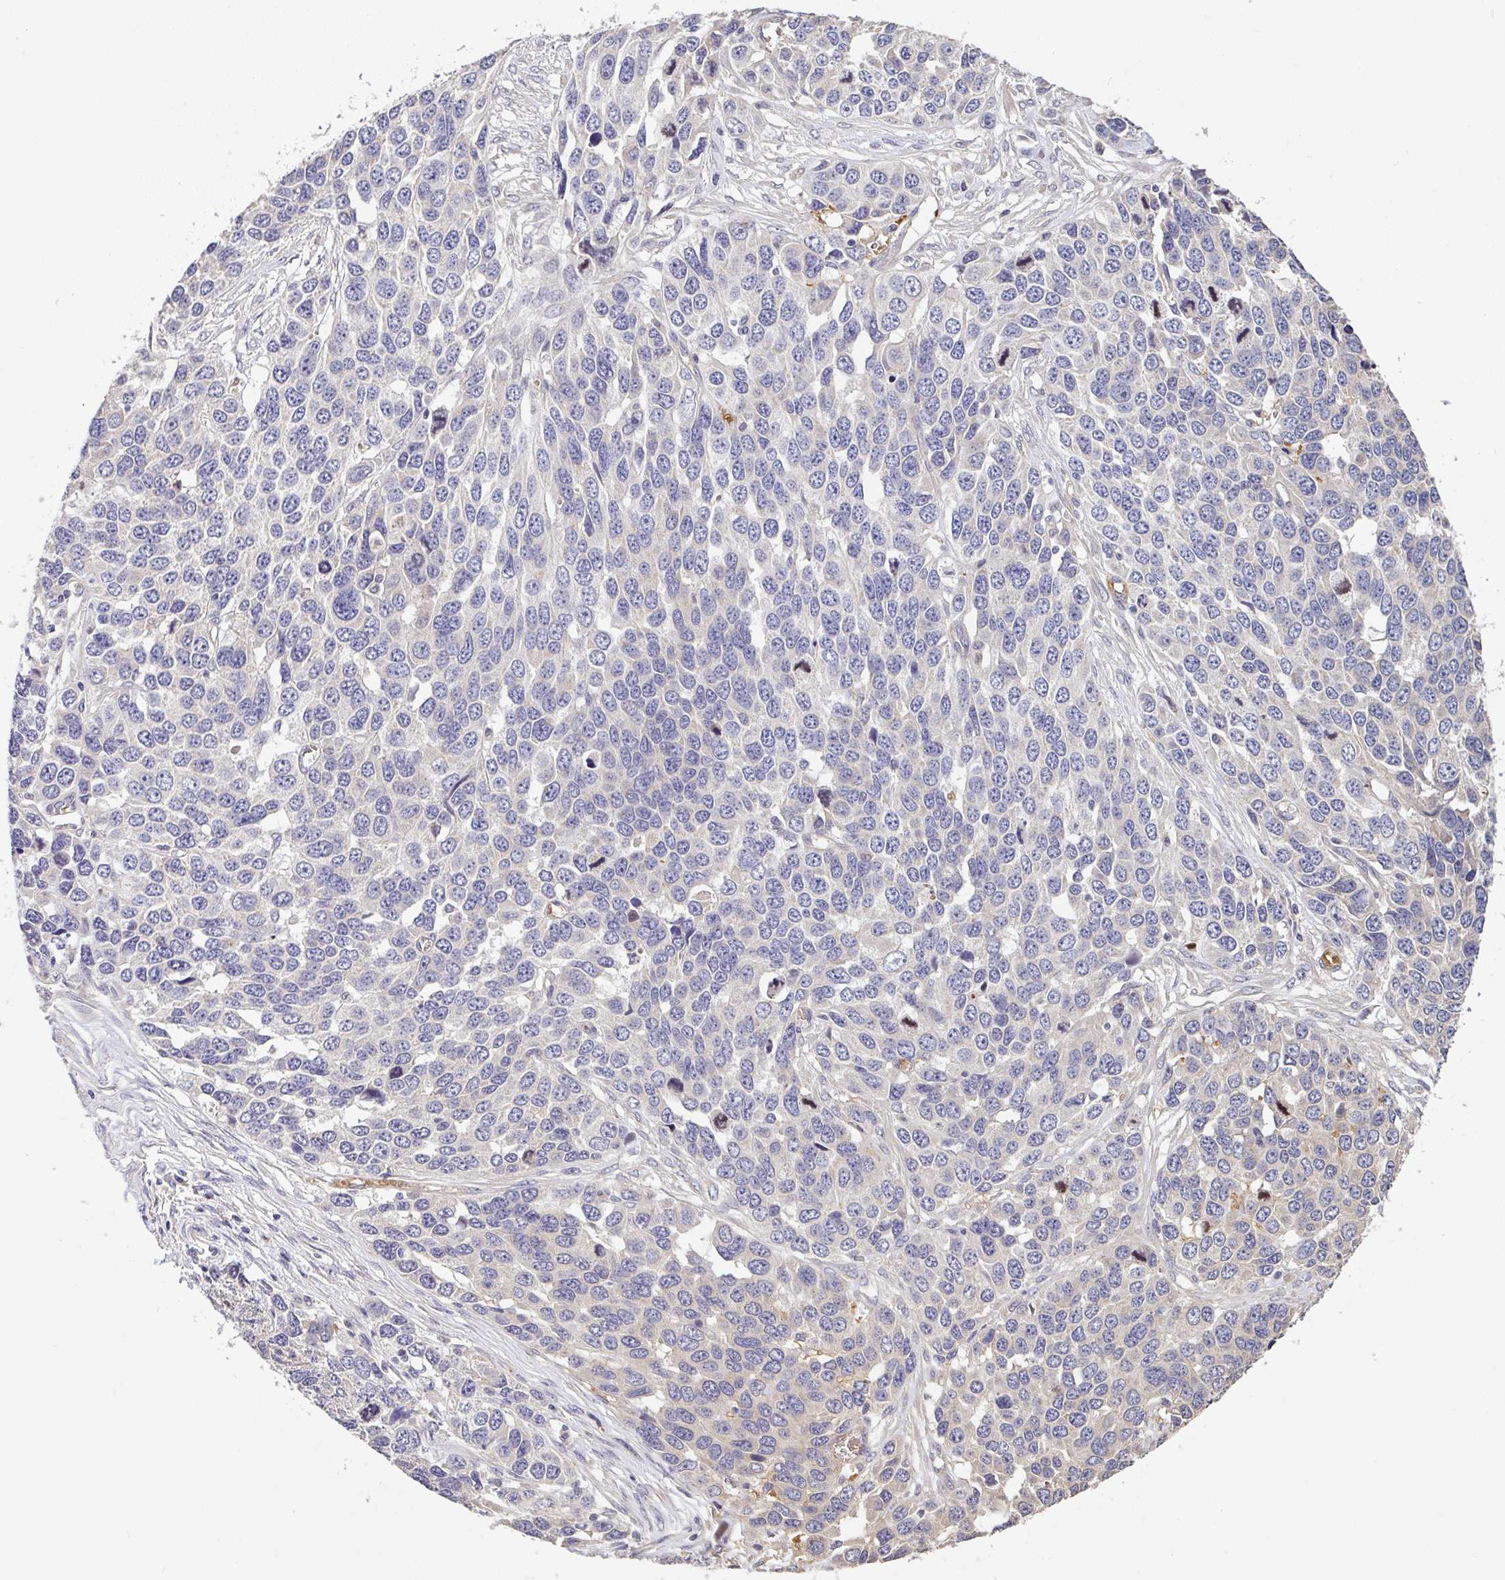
{"staining": {"intensity": "negative", "quantity": "none", "location": "none"}, "tissue": "ovarian cancer", "cell_type": "Tumor cells", "image_type": "cancer", "snomed": [{"axis": "morphology", "description": "Cystadenocarcinoma, serous, NOS"}, {"axis": "topography", "description": "Ovary"}], "caption": "This is an immunohistochemistry (IHC) micrograph of human ovarian serous cystadenocarcinoma. There is no positivity in tumor cells.", "gene": "C1QTNF9B", "patient": {"sex": "female", "age": 76}}